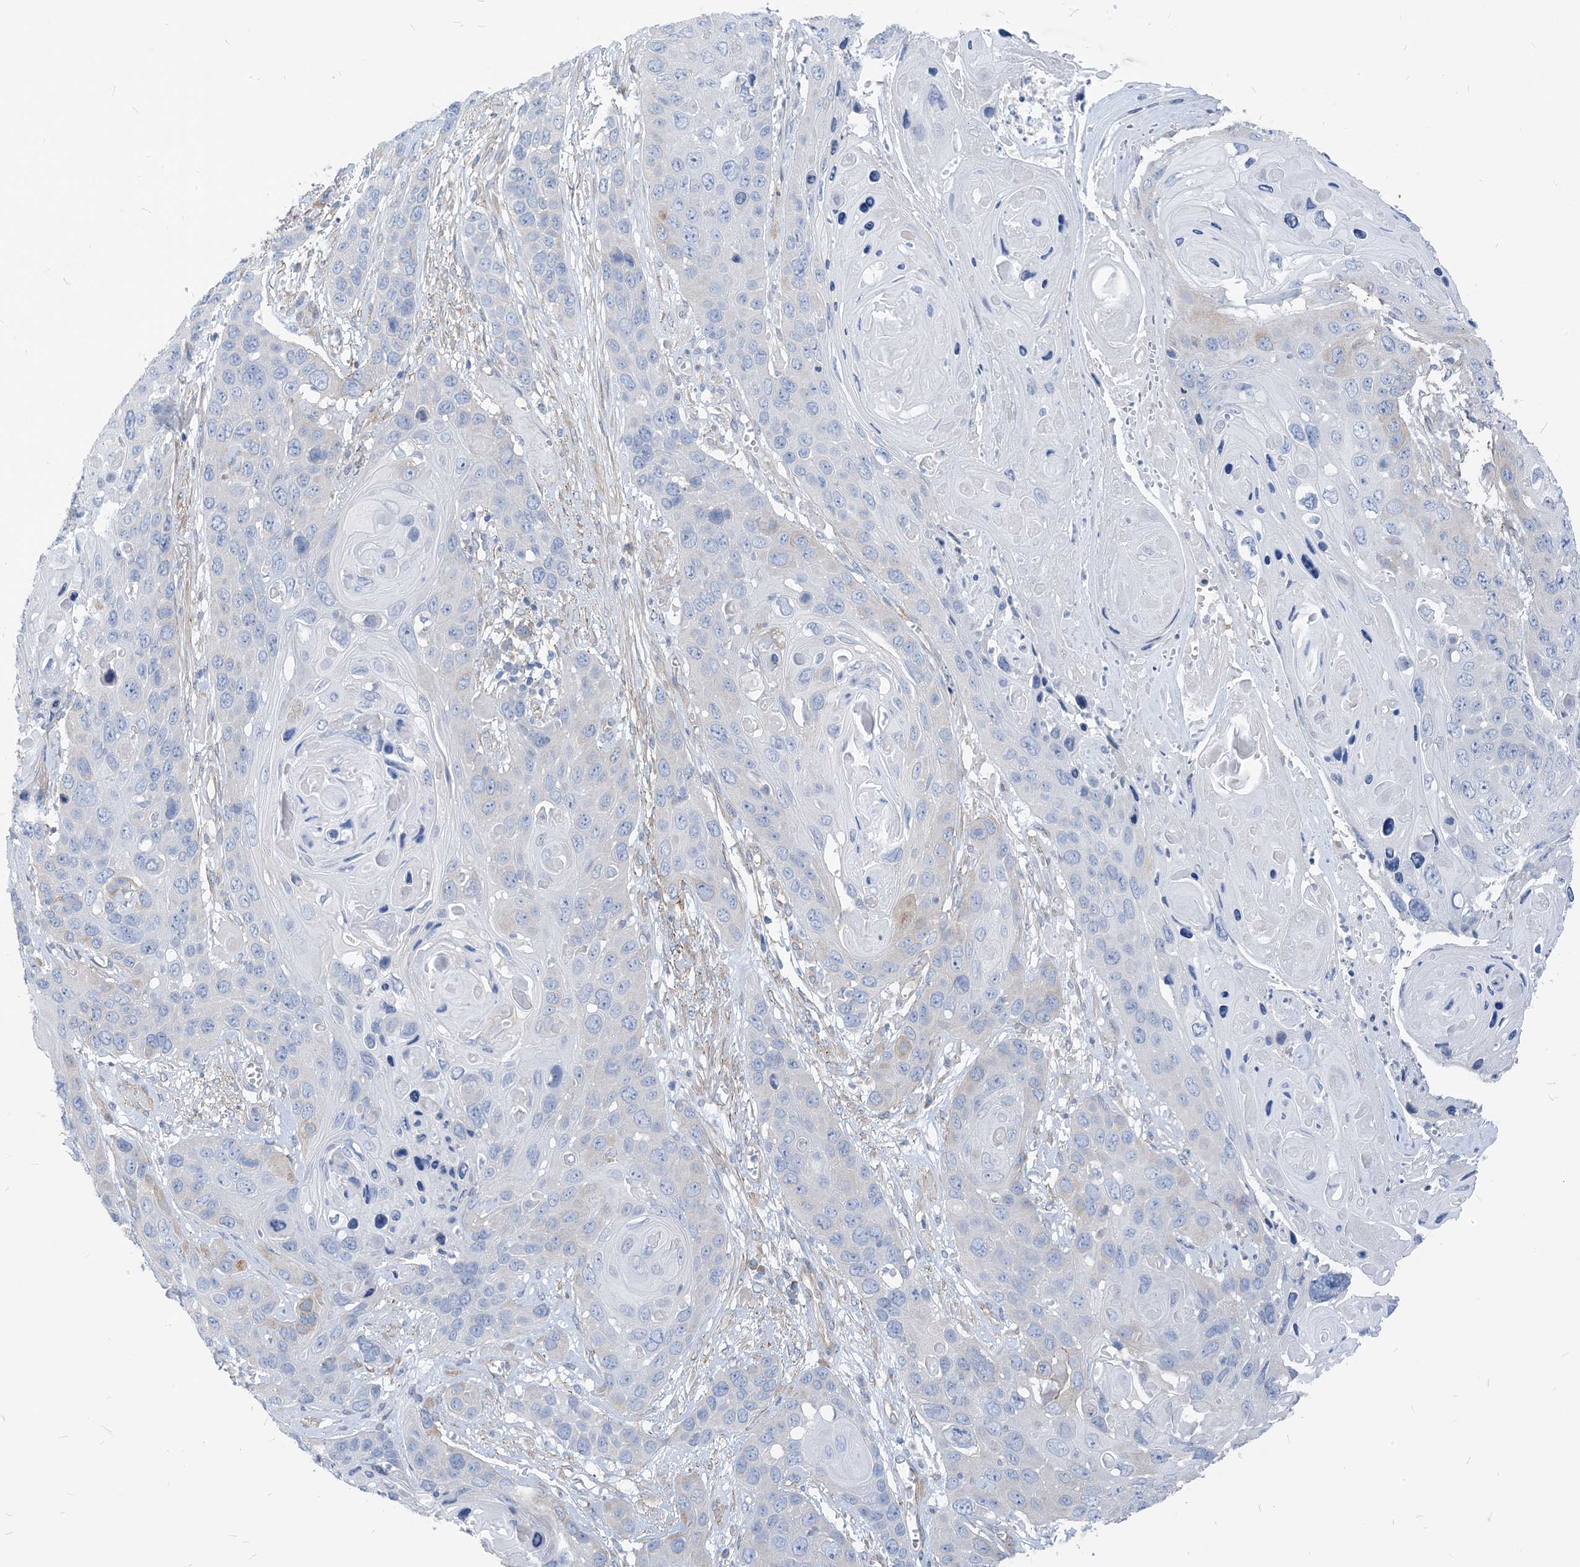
{"staining": {"intensity": "negative", "quantity": "none", "location": "none"}, "tissue": "skin cancer", "cell_type": "Tumor cells", "image_type": "cancer", "snomed": [{"axis": "morphology", "description": "Squamous cell carcinoma, NOS"}, {"axis": "topography", "description": "Skin"}], "caption": "Immunohistochemistry (IHC) histopathology image of human squamous cell carcinoma (skin) stained for a protein (brown), which demonstrates no positivity in tumor cells.", "gene": "PLEKHA3", "patient": {"sex": "male", "age": 55}}